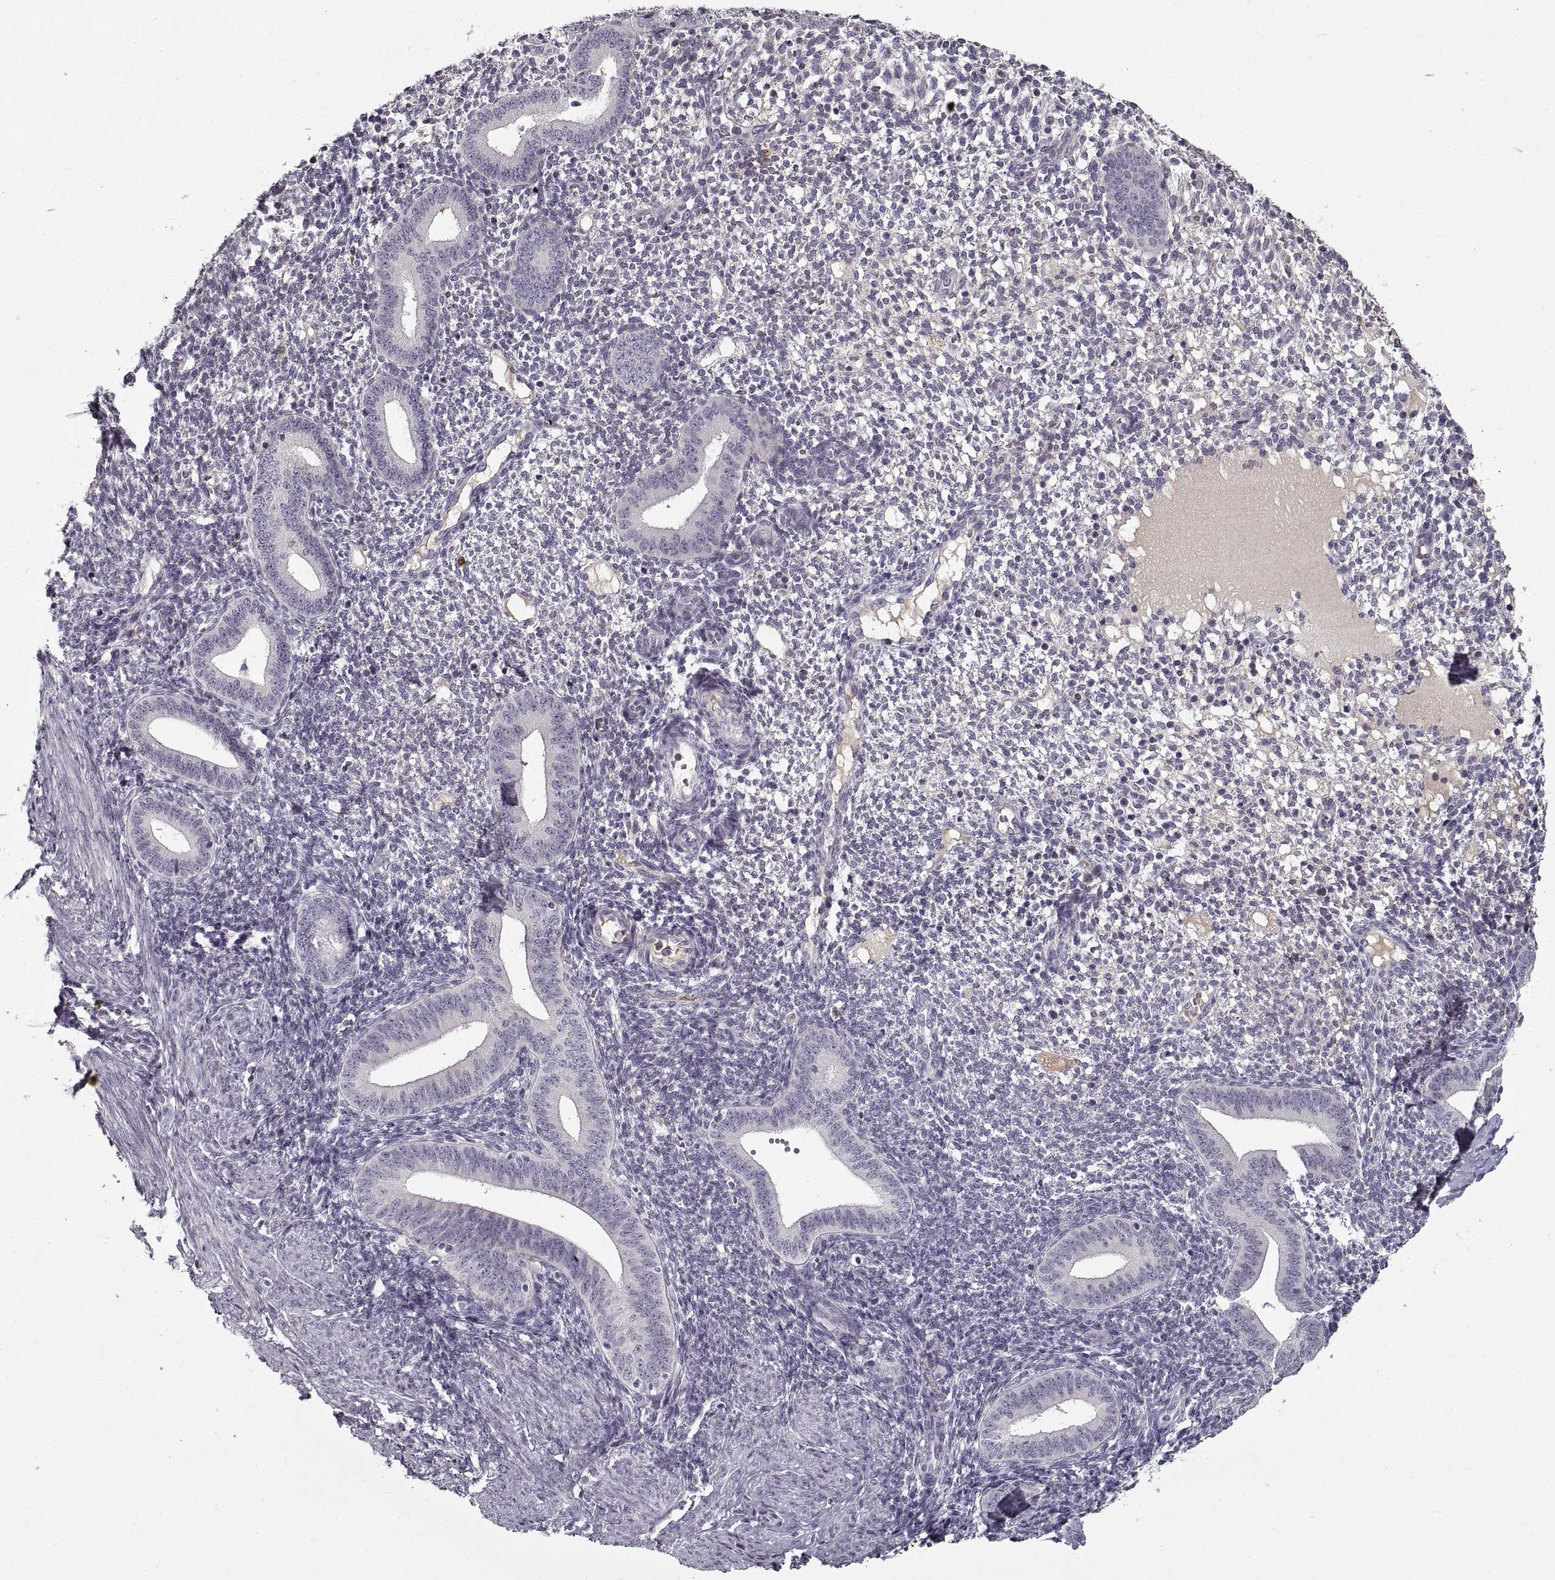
{"staining": {"intensity": "negative", "quantity": "none", "location": "none"}, "tissue": "endometrium", "cell_type": "Cells in endometrial stroma", "image_type": "normal", "snomed": [{"axis": "morphology", "description": "Normal tissue, NOS"}, {"axis": "topography", "description": "Endometrium"}], "caption": "DAB immunohistochemical staining of normal human endometrium reveals no significant positivity in cells in endometrial stroma. (DAB (3,3'-diaminobenzidine) immunohistochemistry (IHC), high magnification).", "gene": "GAD2", "patient": {"sex": "female", "age": 40}}